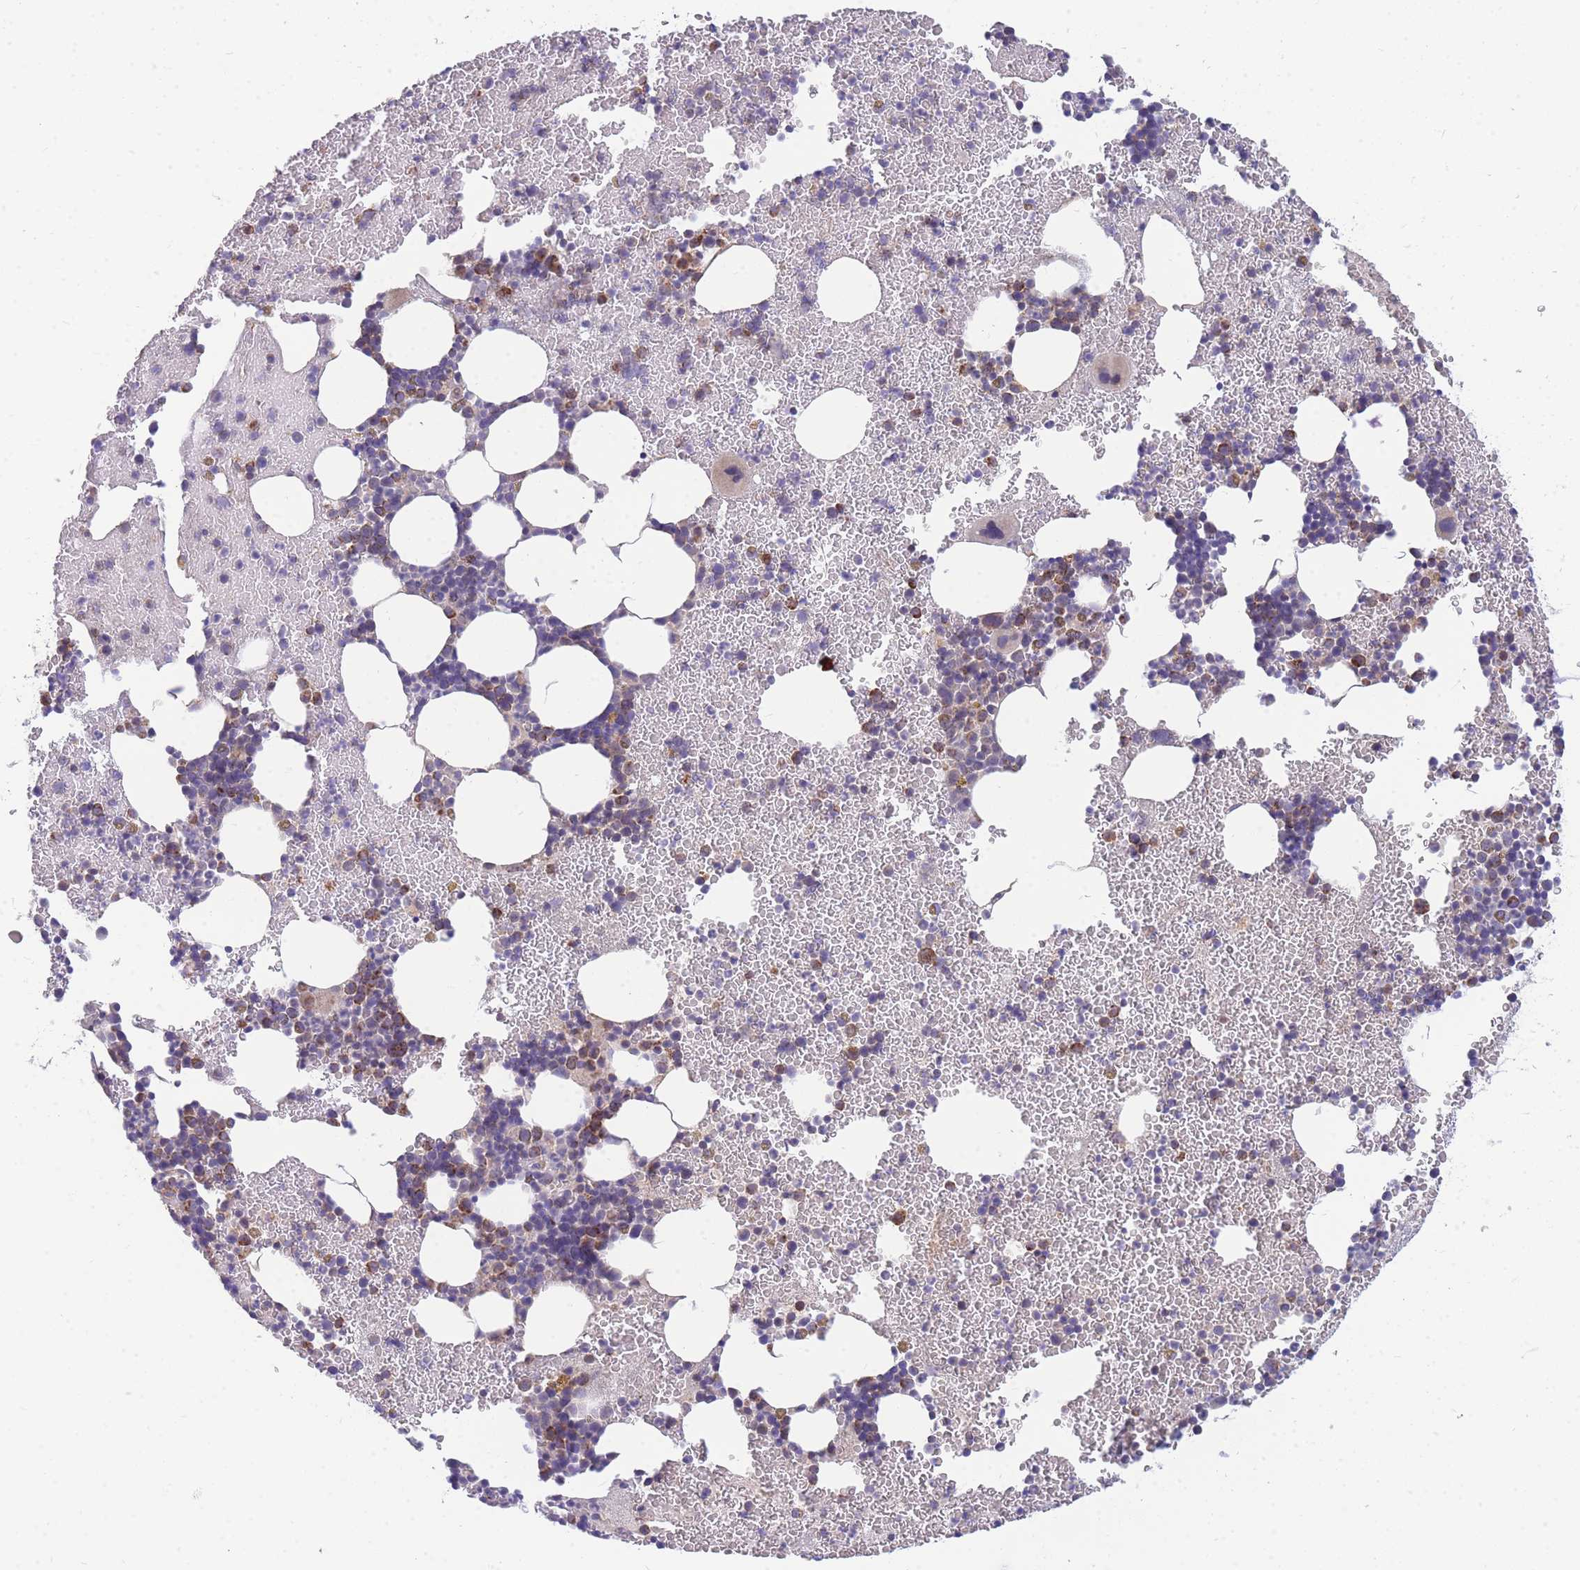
{"staining": {"intensity": "moderate", "quantity": "<25%", "location": "cytoplasmic/membranous"}, "tissue": "bone marrow", "cell_type": "Hematopoietic cells", "image_type": "normal", "snomed": [{"axis": "morphology", "description": "Normal tissue, NOS"}, {"axis": "topography", "description": "Bone marrow"}], "caption": "An image showing moderate cytoplasmic/membranous expression in approximately <25% of hematopoietic cells in unremarkable bone marrow, as visualized by brown immunohistochemical staining.", "gene": "MRPS11", "patient": {"sex": "male", "age": 26}}